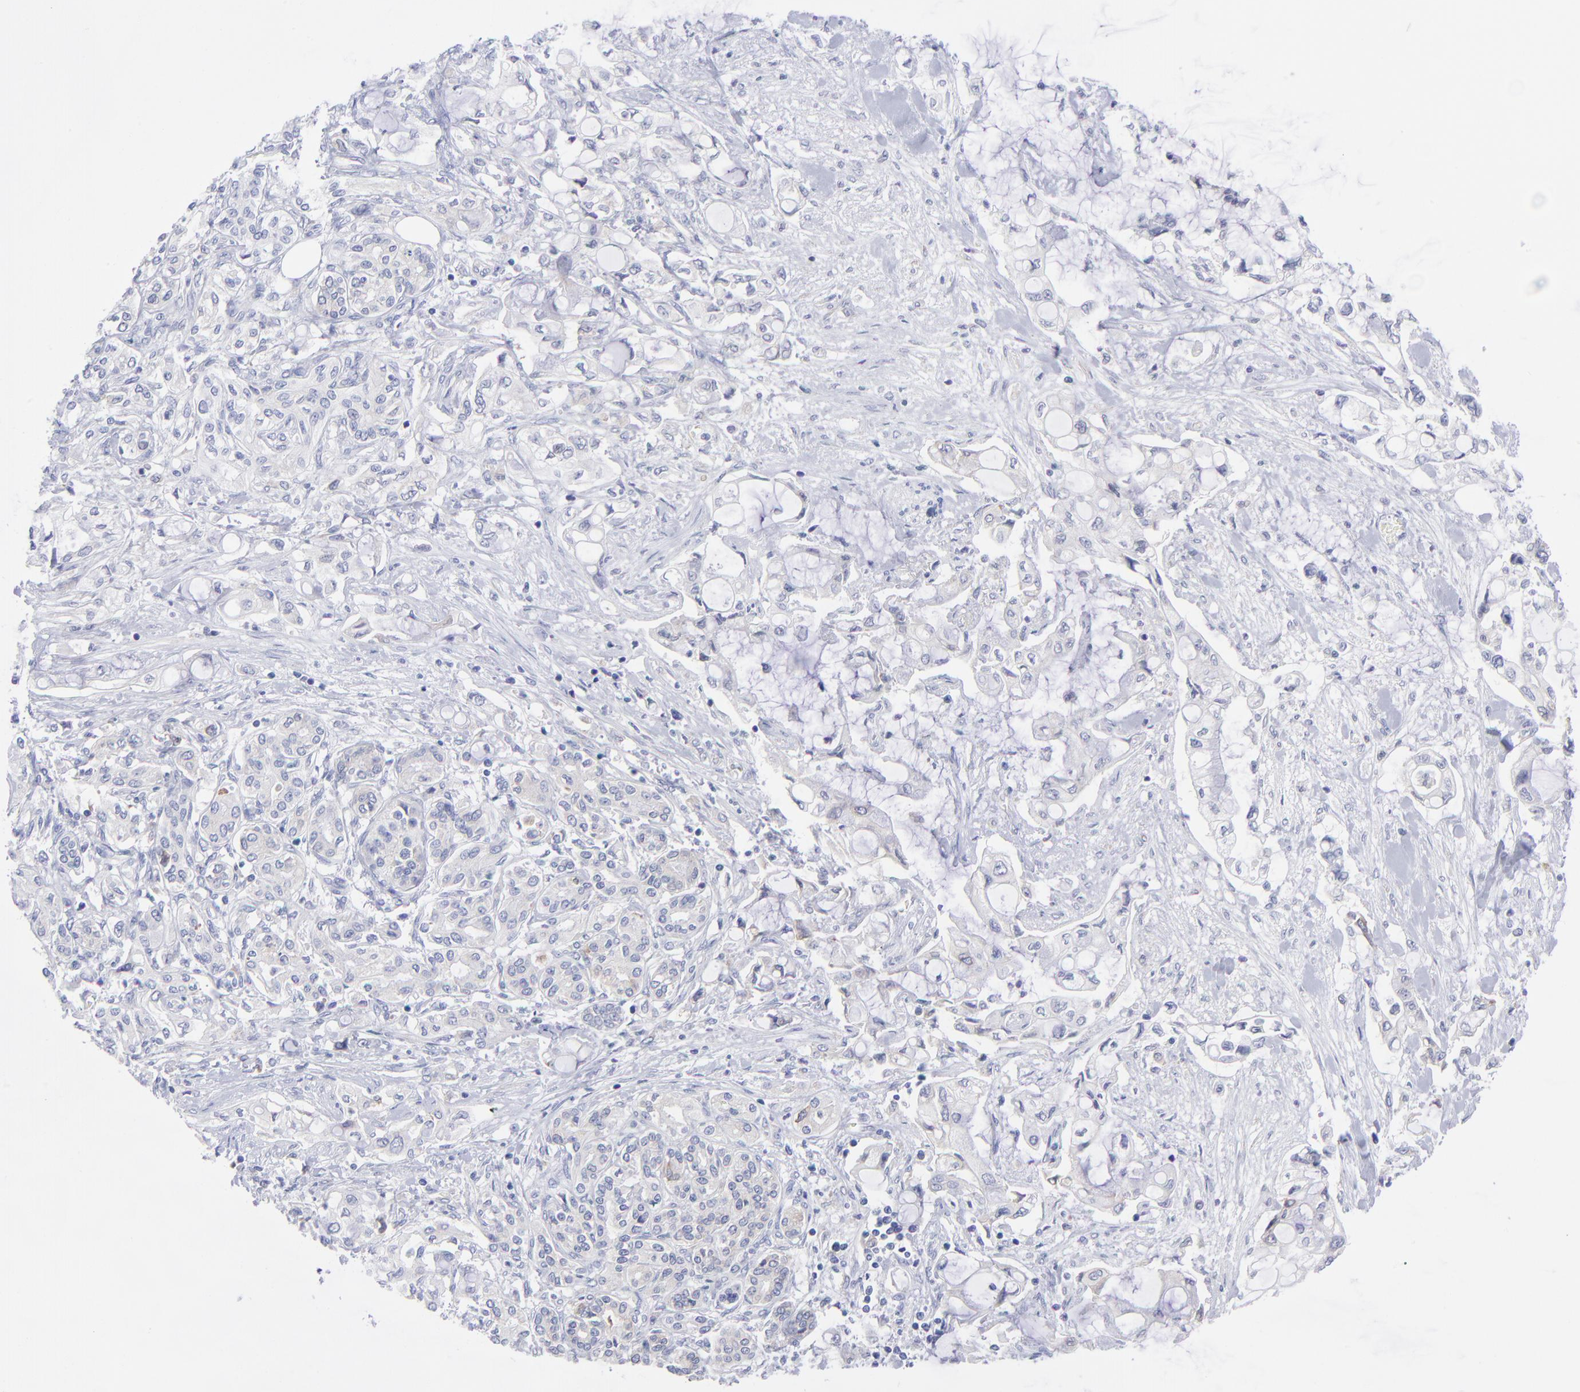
{"staining": {"intensity": "negative", "quantity": "none", "location": "none"}, "tissue": "pancreatic cancer", "cell_type": "Tumor cells", "image_type": "cancer", "snomed": [{"axis": "morphology", "description": "Adenocarcinoma, NOS"}, {"axis": "topography", "description": "Pancreas"}], "caption": "IHC of human pancreatic adenocarcinoma reveals no positivity in tumor cells.", "gene": "EIF2AK2", "patient": {"sex": "female", "age": 70}}